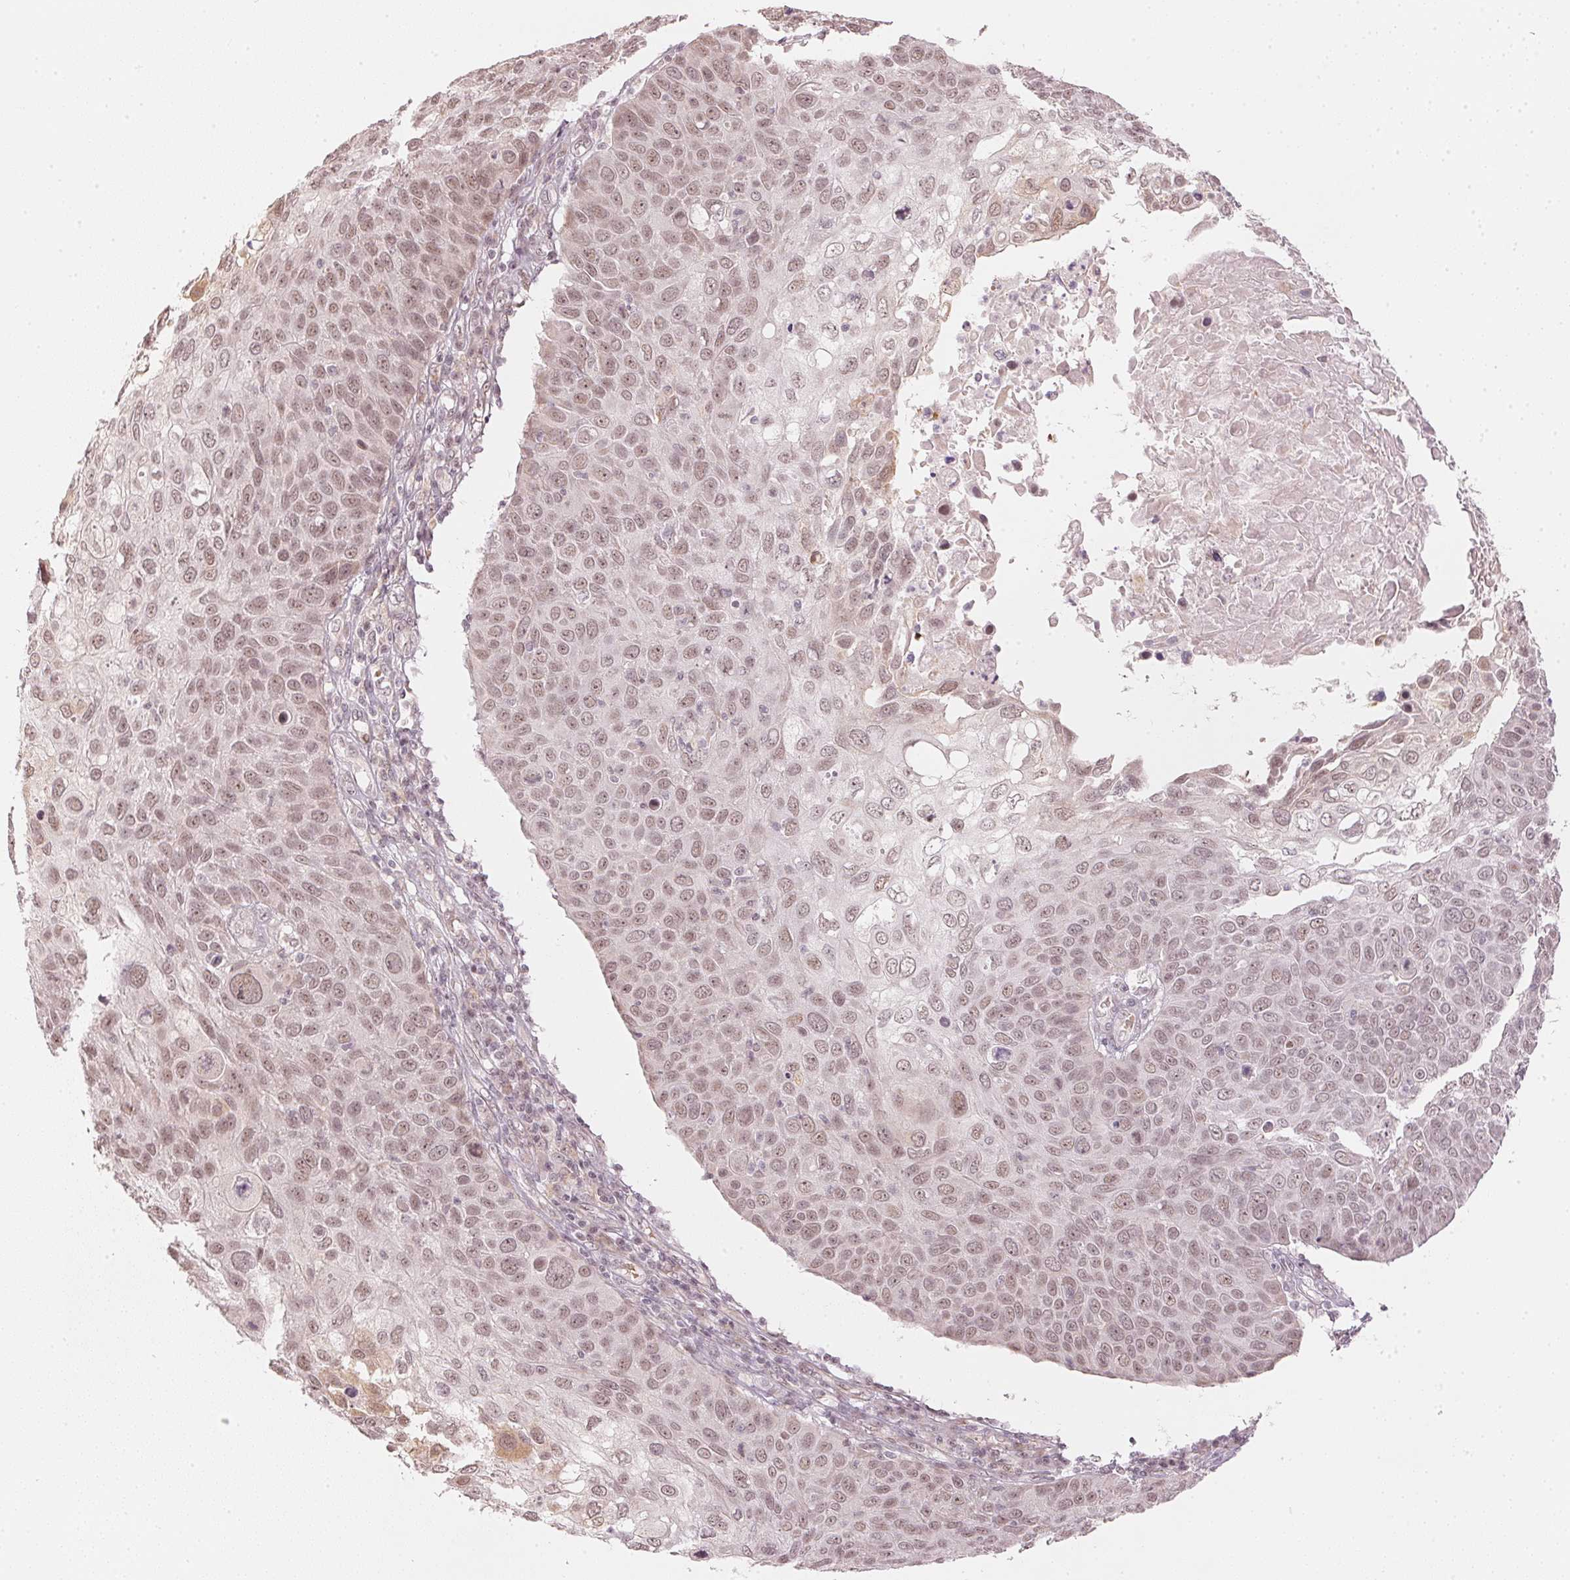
{"staining": {"intensity": "weak", "quantity": "25%-75%", "location": "nuclear"}, "tissue": "skin cancer", "cell_type": "Tumor cells", "image_type": "cancer", "snomed": [{"axis": "morphology", "description": "Squamous cell carcinoma, NOS"}, {"axis": "topography", "description": "Skin"}], "caption": "Immunohistochemical staining of human skin cancer (squamous cell carcinoma) exhibits weak nuclear protein staining in approximately 25%-75% of tumor cells. (Brightfield microscopy of DAB IHC at high magnification).", "gene": "KAT6A", "patient": {"sex": "male", "age": 87}}